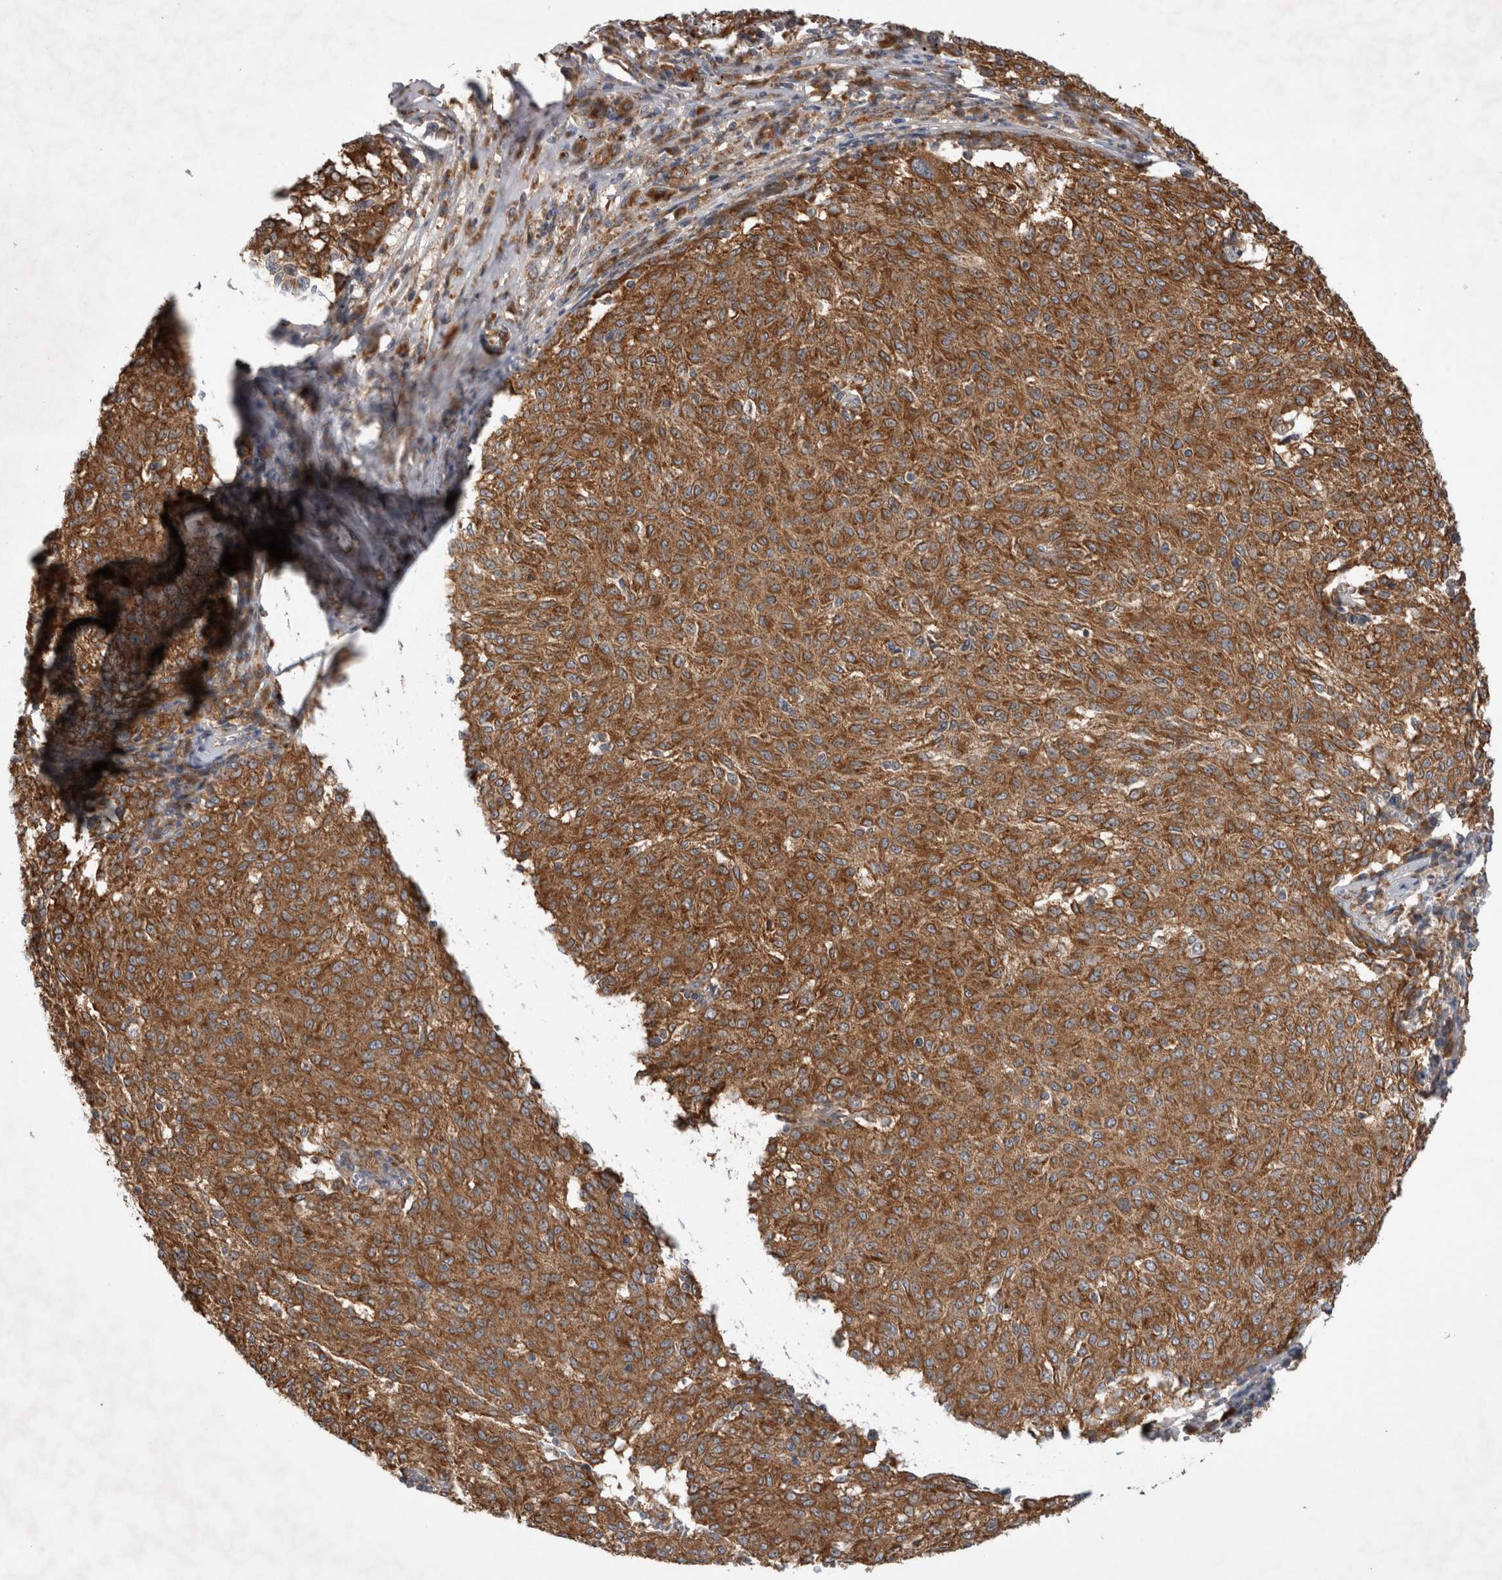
{"staining": {"intensity": "moderate", "quantity": ">75%", "location": "cytoplasmic/membranous"}, "tissue": "melanoma", "cell_type": "Tumor cells", "image_type": "cancer", "snomed": [{"axis": "morphology", "description": "Malignant melanoma, NOS"}, {"axis": "topography", "description": "Skin"}], "caption": "The immunohistochemical stain shows moderate cytoplasmic/membranous expression in tumor cells of malignant melanoma tissue.", "gene": "ADGRL3", "patient": {"sex": "female", "age": 72}}